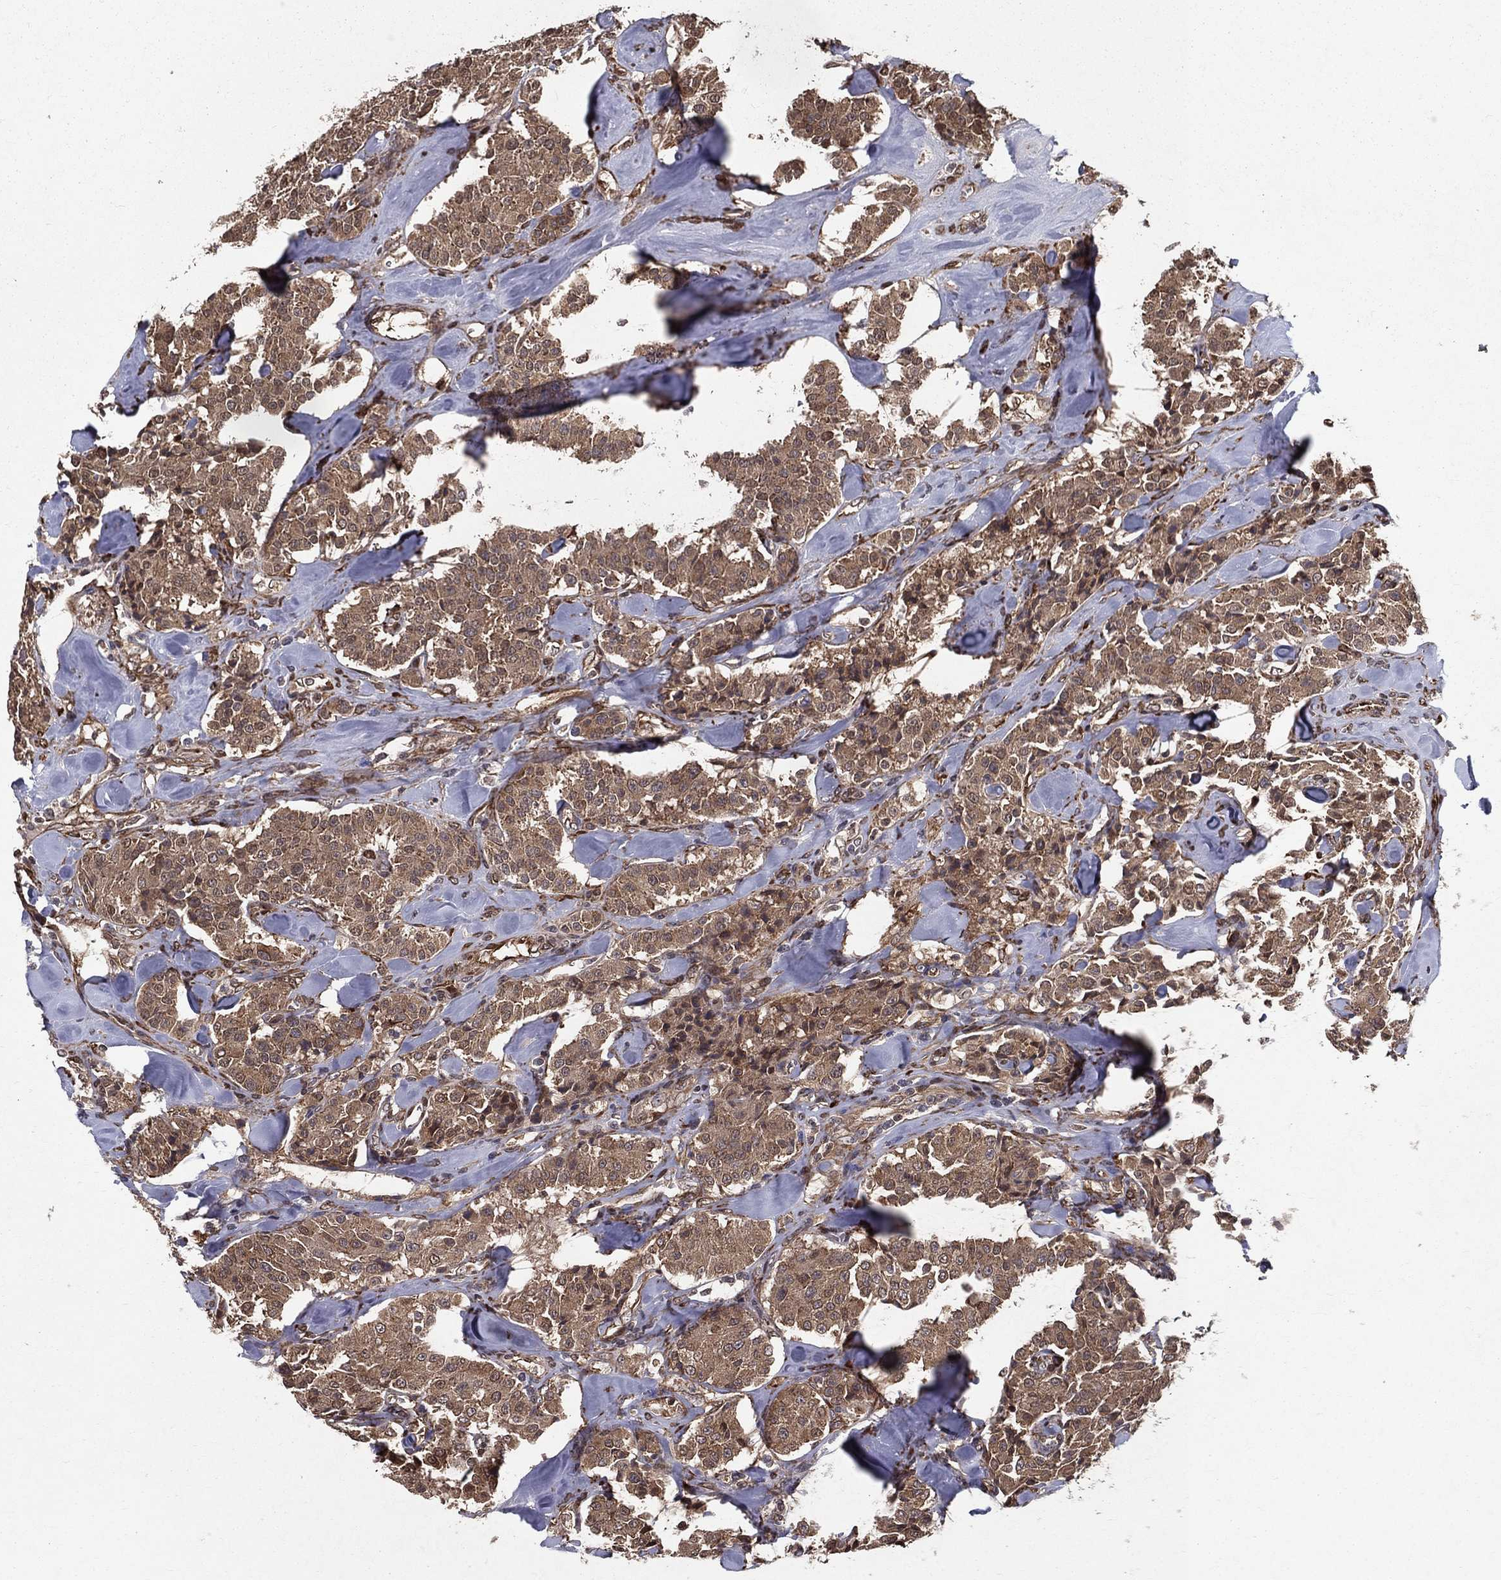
{"staining": {"intensity": "weak", "quantity": ">75%", "location": "cytoplasmic/membranous"}, "tissue": "carcinoid", "cell_type": "Tumor cells", "image_type": "cancer", "snomed": [{"axis": "morphology", "description": "Carcinoid, malignant, NOS"}, {"axis": "topography", "description": "Pancreas"}], "caption": "Protein positivity by IHC reveals weak cytoplasmic/membranous positivity in about >75% of tumor cells in carcinoid.", "gene": "CERS2", "patient": {"sex": "male", "age": 41}}